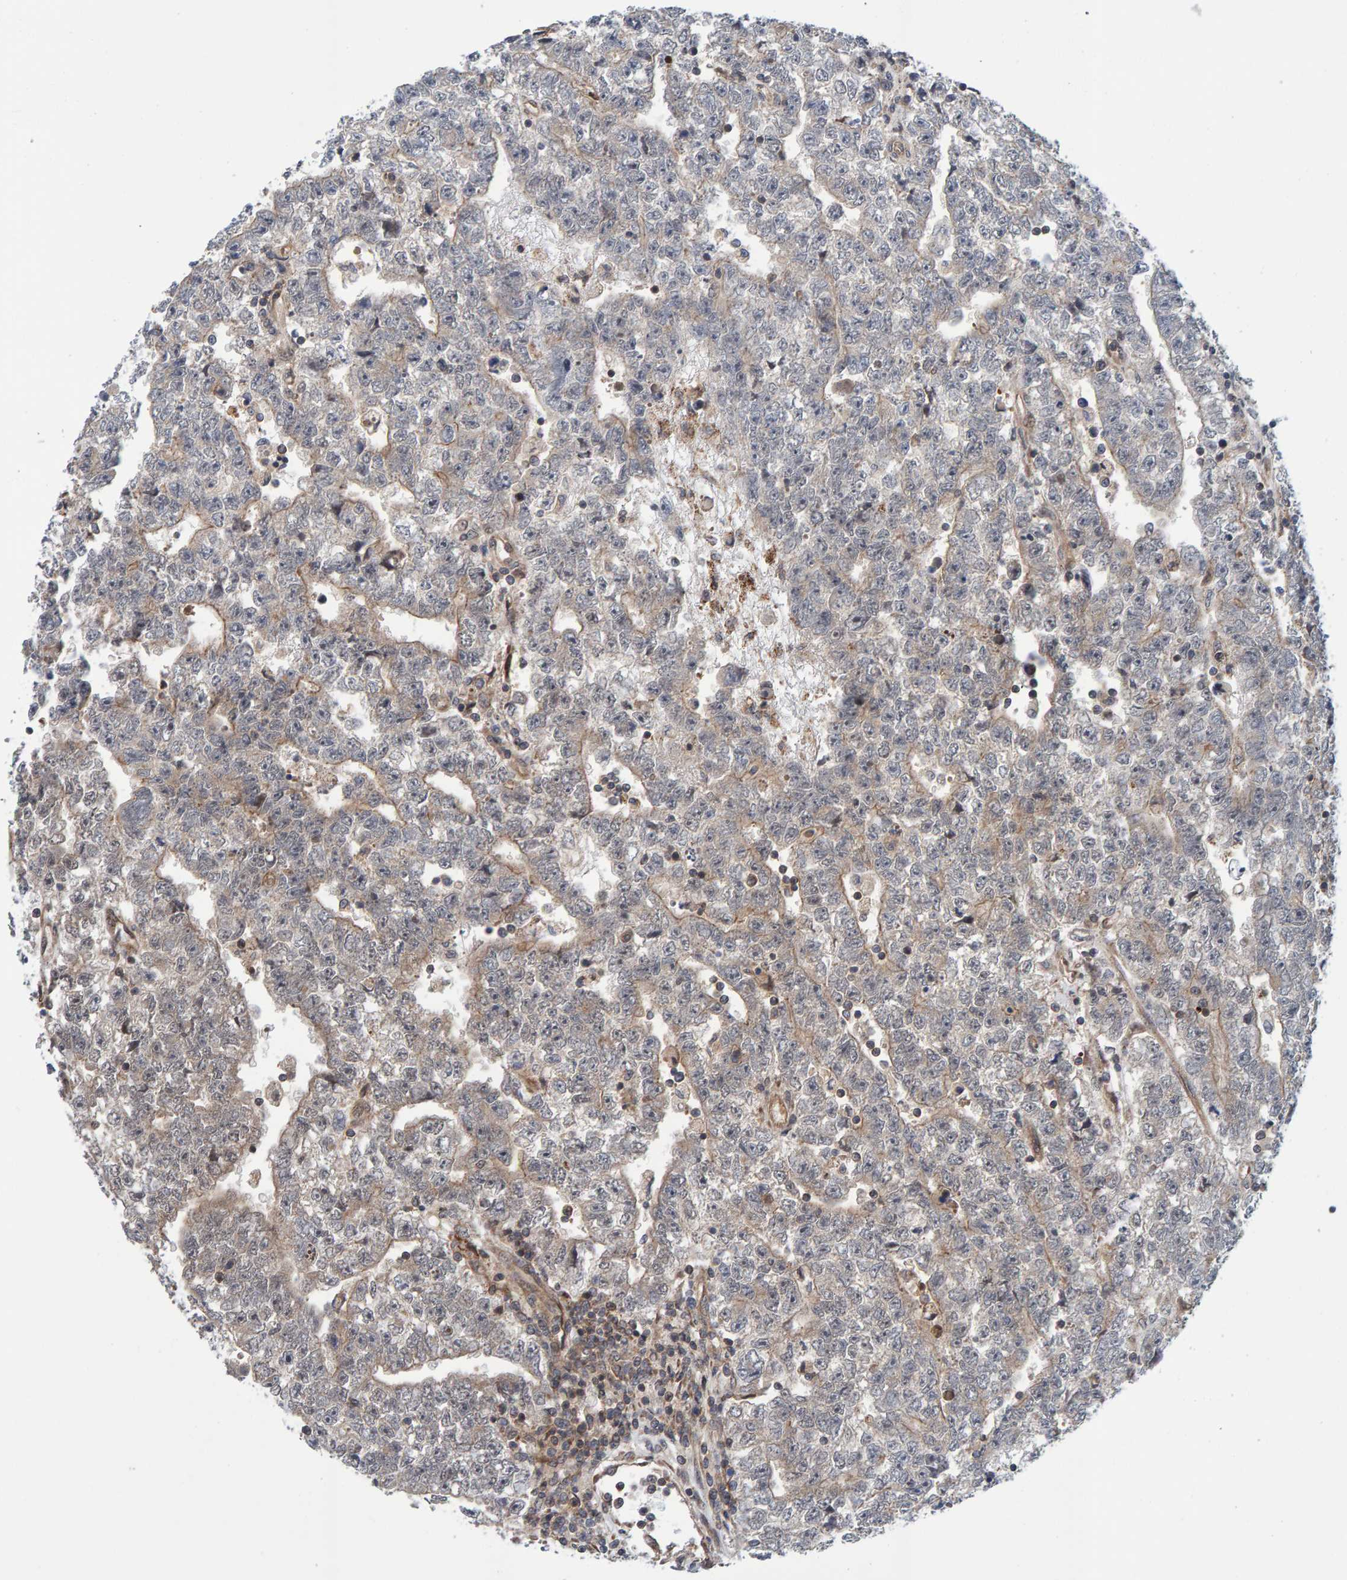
{"staining": {"intensity": "negative", "quantity": "none", "location": "none"}, "tissue": "testis cancer", "cell_type": "Tumor cells", "image_type": "cancer", "snomed": [{"axis": "morphology", "description": "Carcinoma, Embryonal, NOS"}, {"axis": "topography", "description": "Testis"}], "caption": "DAB immunohistochemical staining of human testis embryonal carcinoma demonstrates no significant staining in tumor cells.", "gene": "SCRN2", "patient": {"sex": "male", "age": 25}}